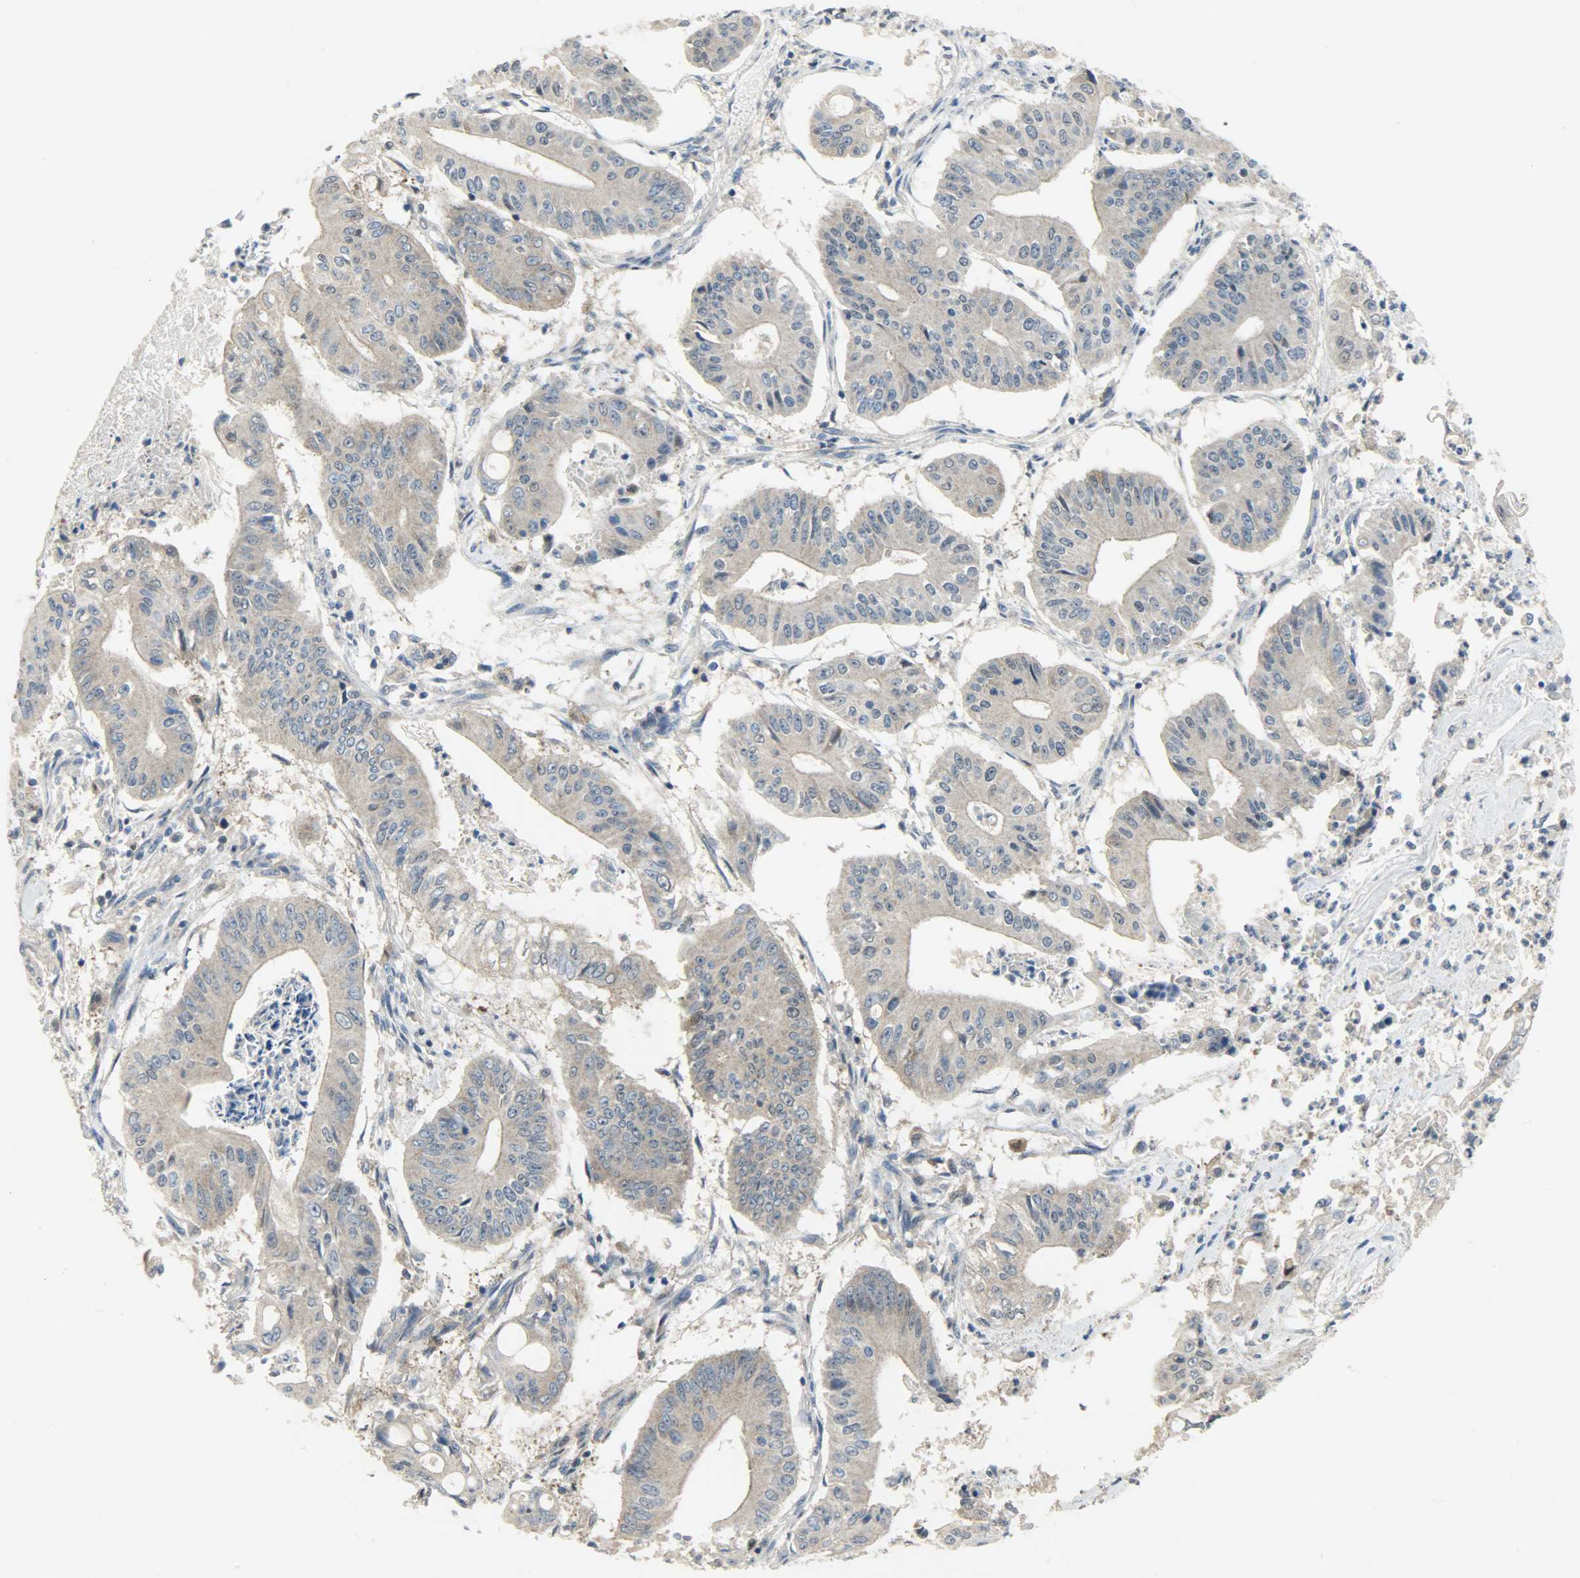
{"staining": {"intensity": "moderate", "quantity": ">75%", "location": "cytoplasmic/membranous"}, "tissue": "pancreatic cancer", "cell_type": "Tumor cells", "image_type": "cancer", "snomed": [{"axis": "morphology", "description": "Normal tissue, NOS"}, {"axis": "topography", "description": "Lymph node"}], "caption": "Immunohistochemistry (IHC) of pancreatic cancer displays medium levels of moderate cytoplasmic/membranous positivity in approximately >75% of tumor cells. (DAB (3,3'-diaminobenzidine) IHC with brightfield microscopy, high magnification).", "gene": "TRIM21", "patient": {"sex": "male", "age": 62}}